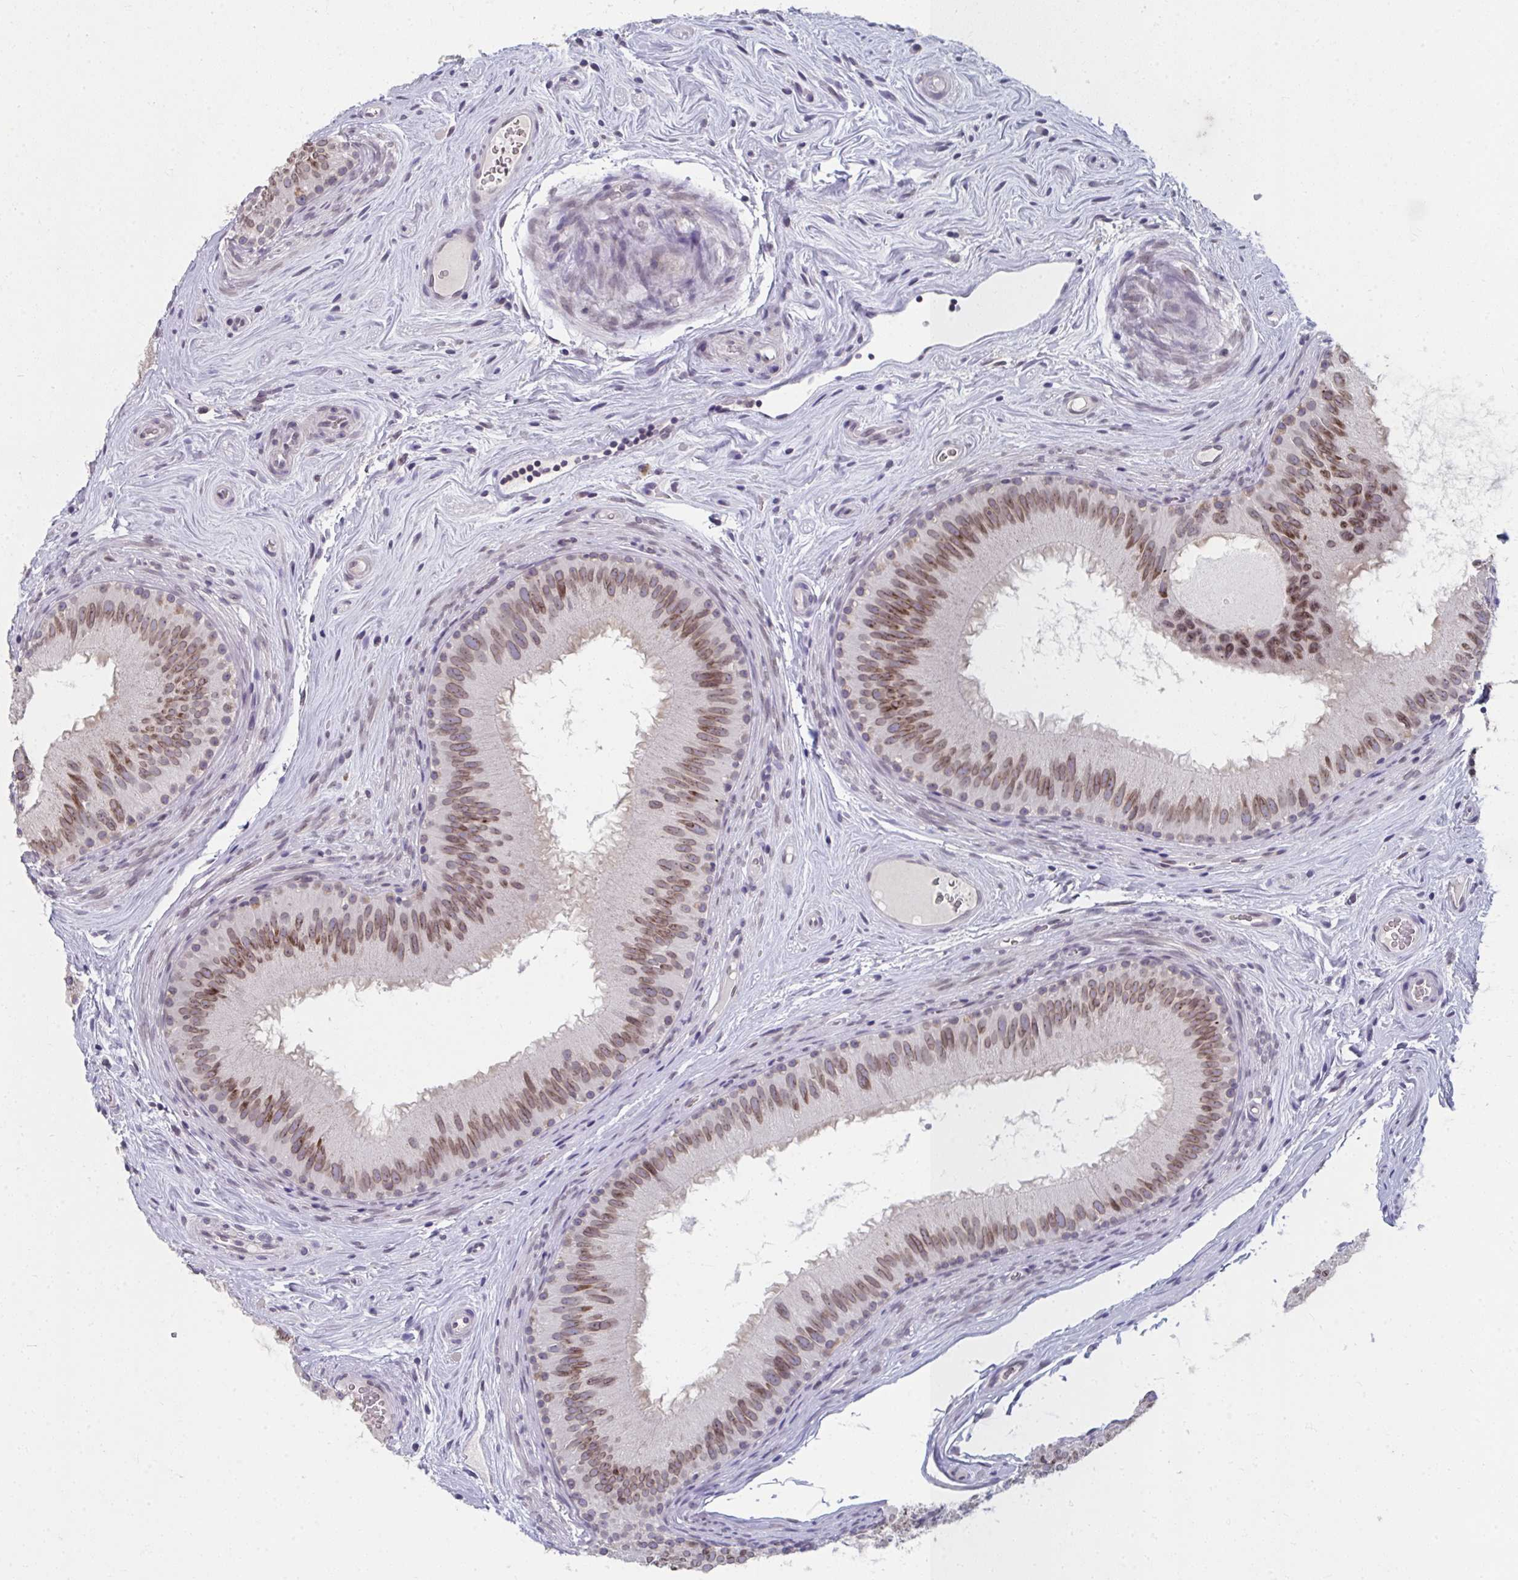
{"staining": {"intensity": "moderate", "quantity": ">75%", "location": "nuclear"}, "tissue": "epididymis", "cell_type": "Glandular cells", "image_type": "normal", "snomed": [{"axis": "morphology", "description": "Normal tissue, NOS"}, {"axis": "topography", "description": "Epididymis"}], "caption": "Normal epididymis exhibits moderate nuclear expression in approximately >75% of glandular cells The protein is stained brown, and the nuclei are stained in blue (DAB IHC with brightfield microscopy, high magnification)..", "gene": "NUP133", "patient": {"sex": "male", "age": 44}}